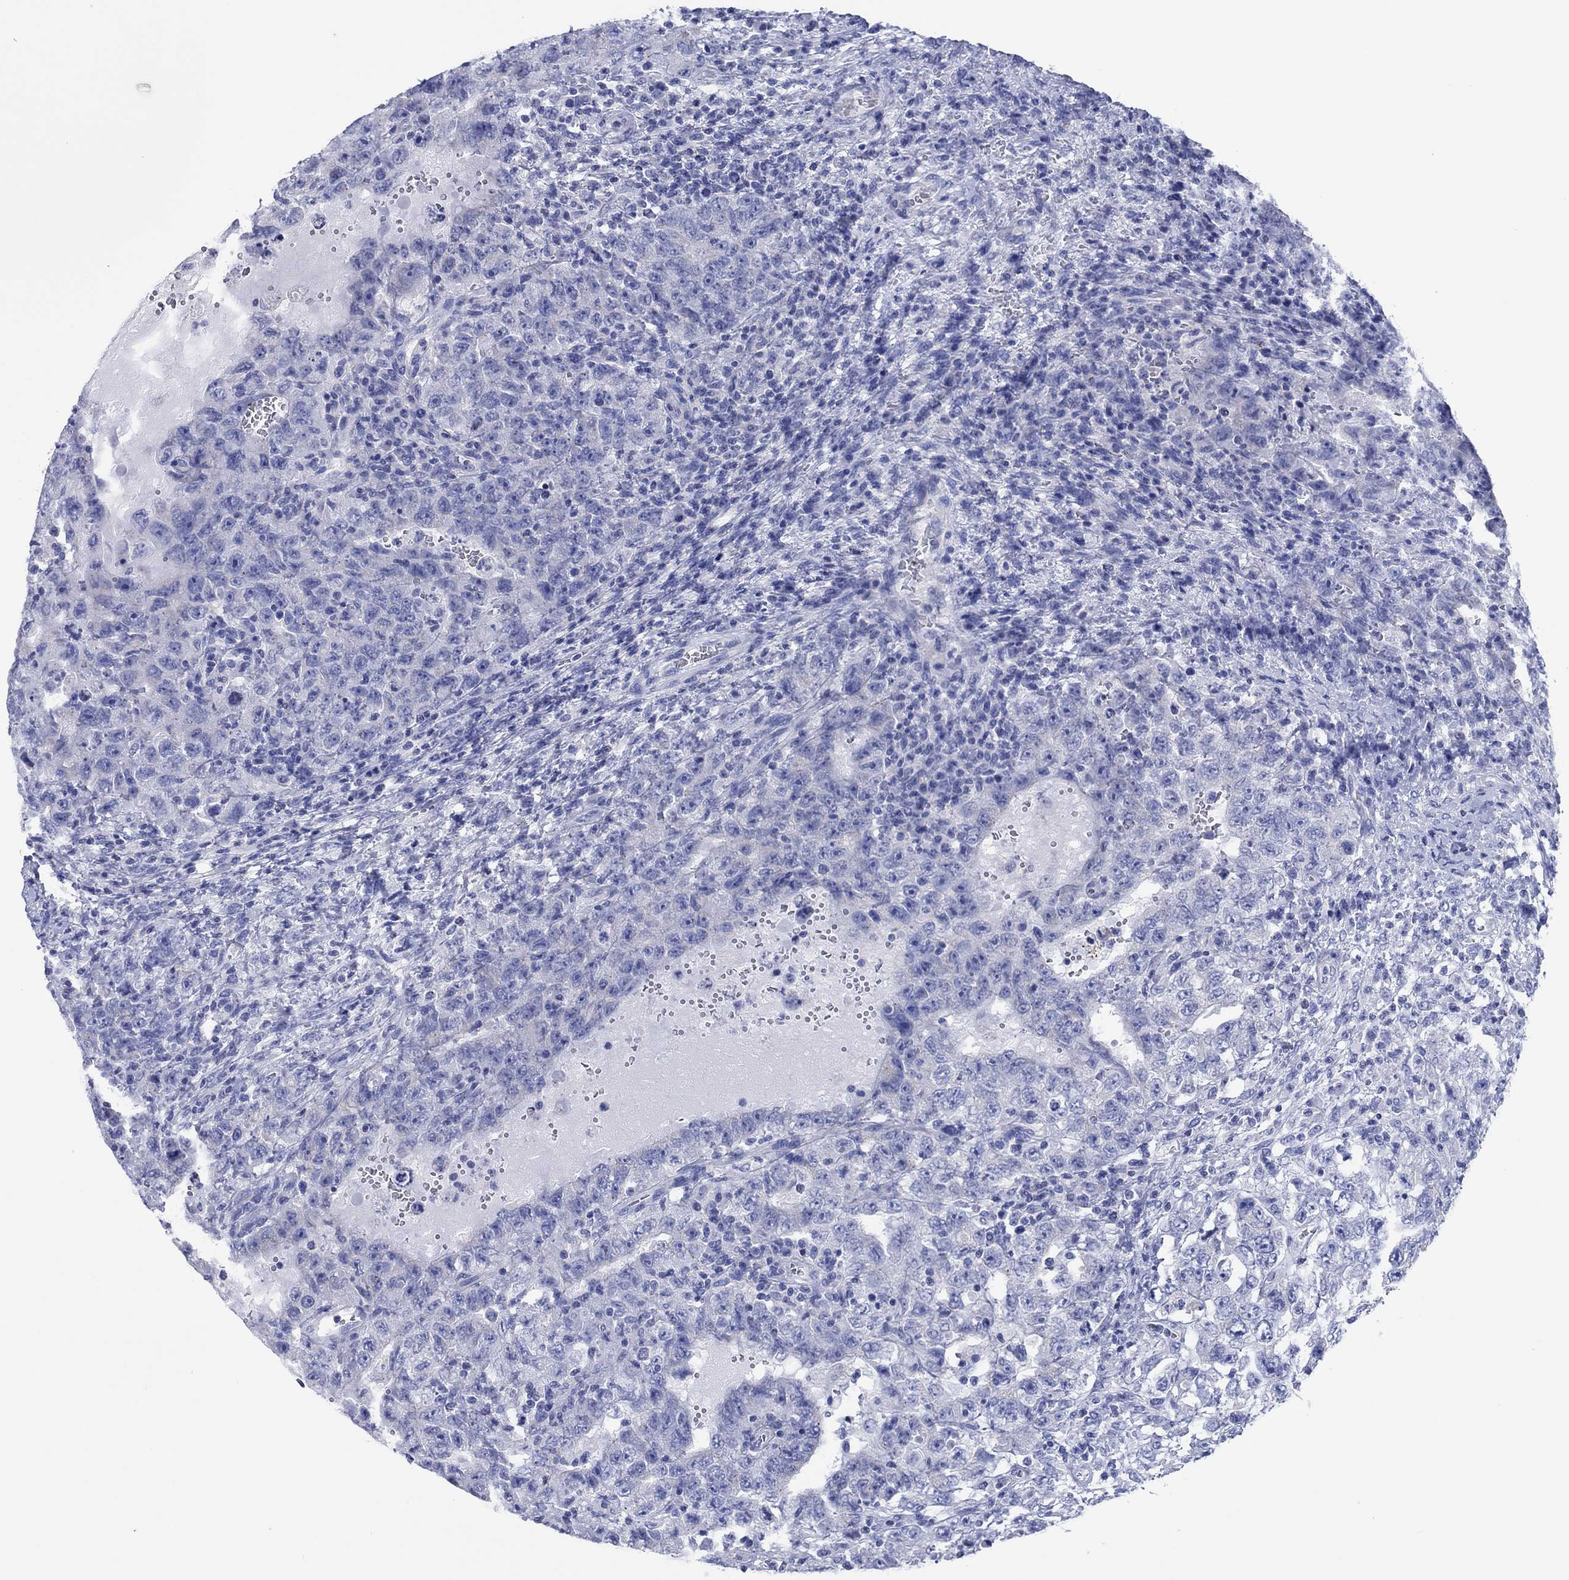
{"staining": {"intensity": "negative", "quantity": "none", "location": "none"}, "tissue": "testis cancer", "cell_type": "Tumor cells", "image_type": "cancer", "snomed": [{"axis": "morphology", "description": "Carcinoma, Embryonal, NOS"}, {"axis": "topography", "description": "Testis"}], "caption": "Embryonal carcinoma (testis) was stained to show a protein in brown. There is no significant expression in tumor cells. (Brightfield microscopy of DAB (3,3'-diaminobenzidine) IHC at high magnification).", "gene": "HCRT", "patient": {"sex": "male", "age": 26}}